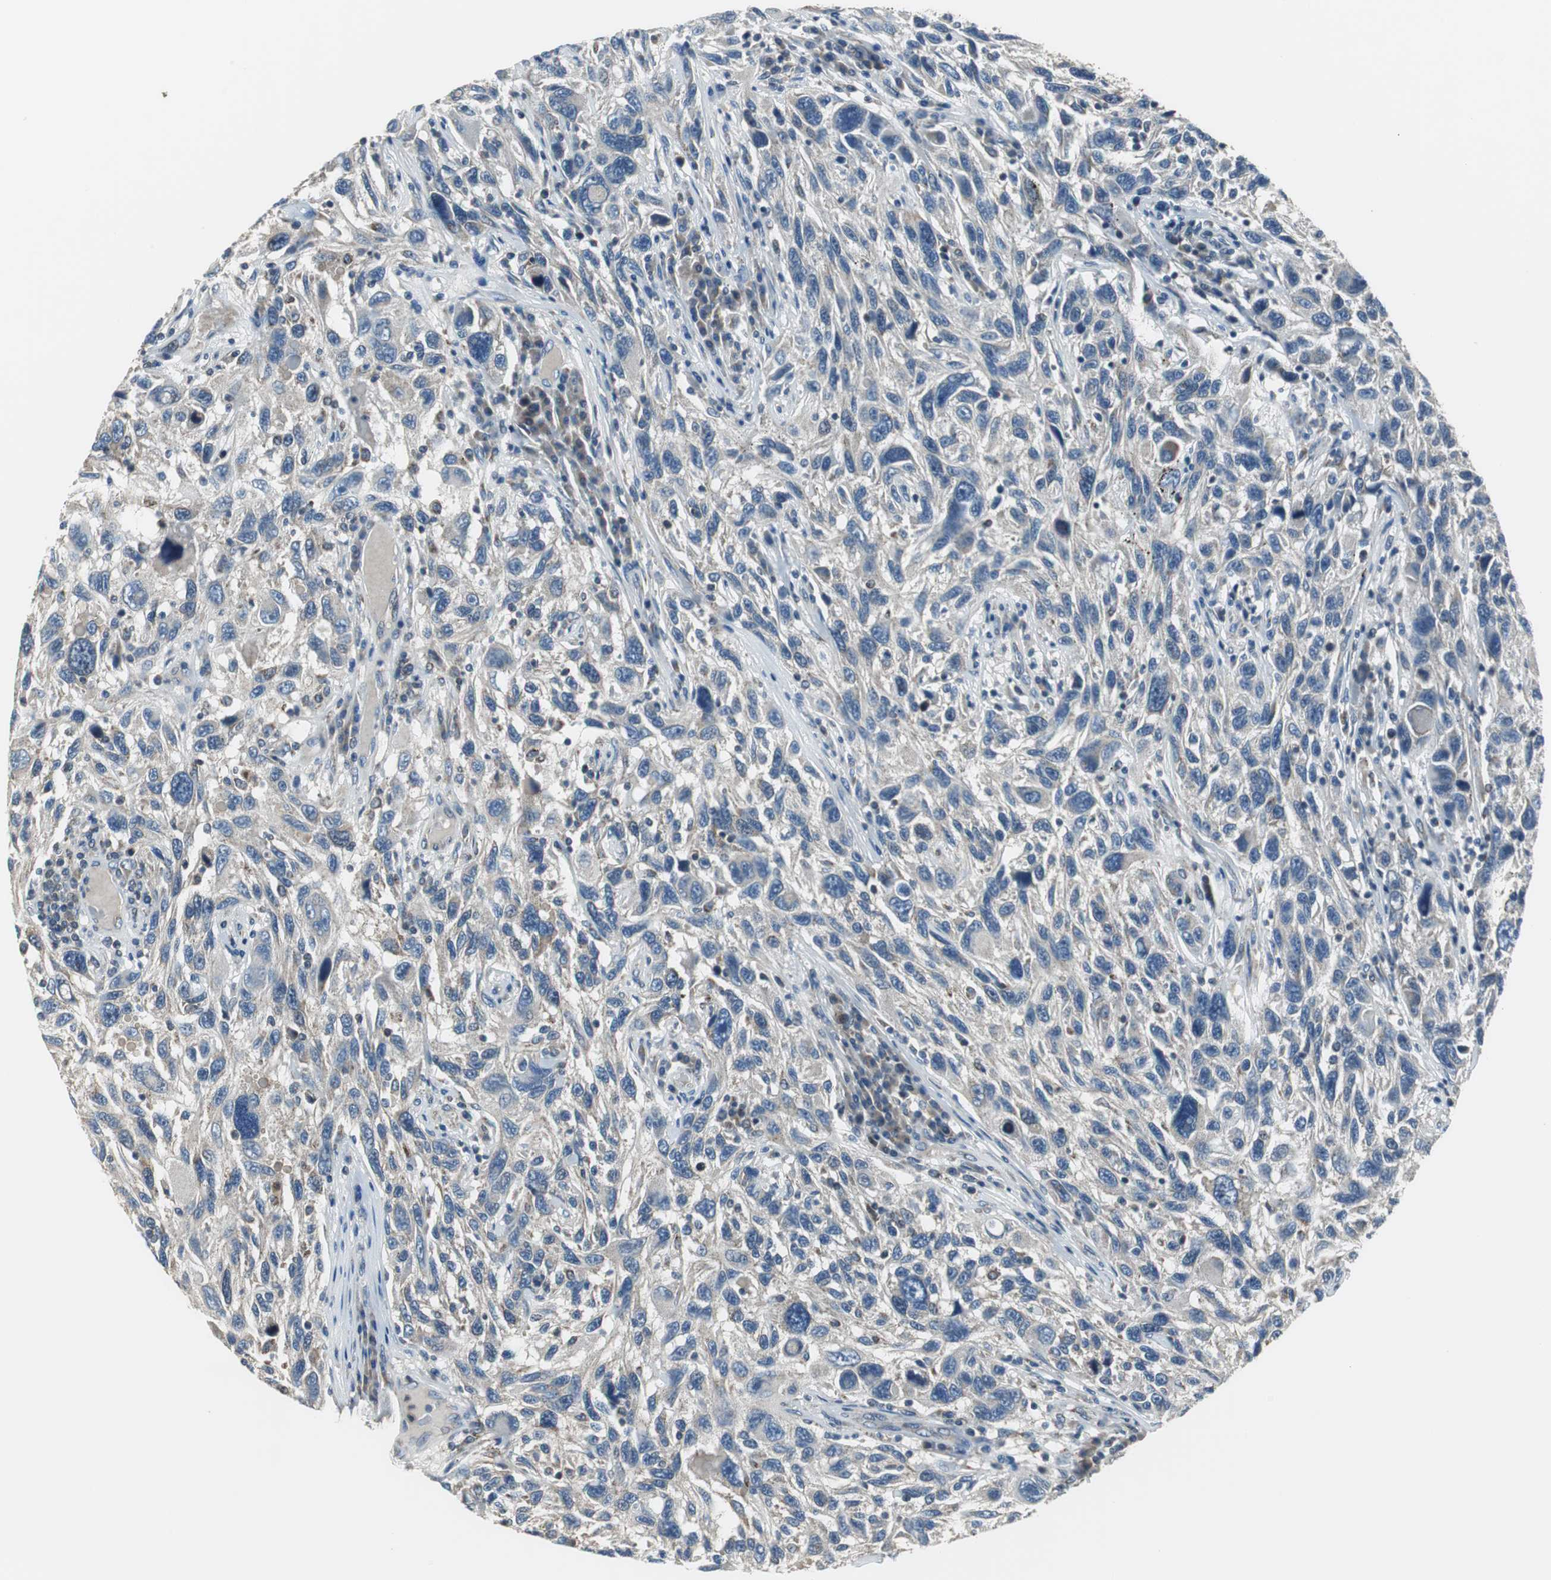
{"staining": {"intensity": "weak", "quantity": "<25%", "location": "cytoplasmic/membranous"}, "tissue": "melanoma", "cell_type": "Tumor cells", "image_type": "cancer", "snomed": [{"axis": "morphology", "description": "Malignant melanoma, NOS"}, {"axis": "topography", "description": "Skin"}], "caption": "DAB immunohistochemical staining of human melanoma exhibits no significant expression in tumor cells.", "gene": "PI4KB", "patient": {"sex": "male", "age": 53}}